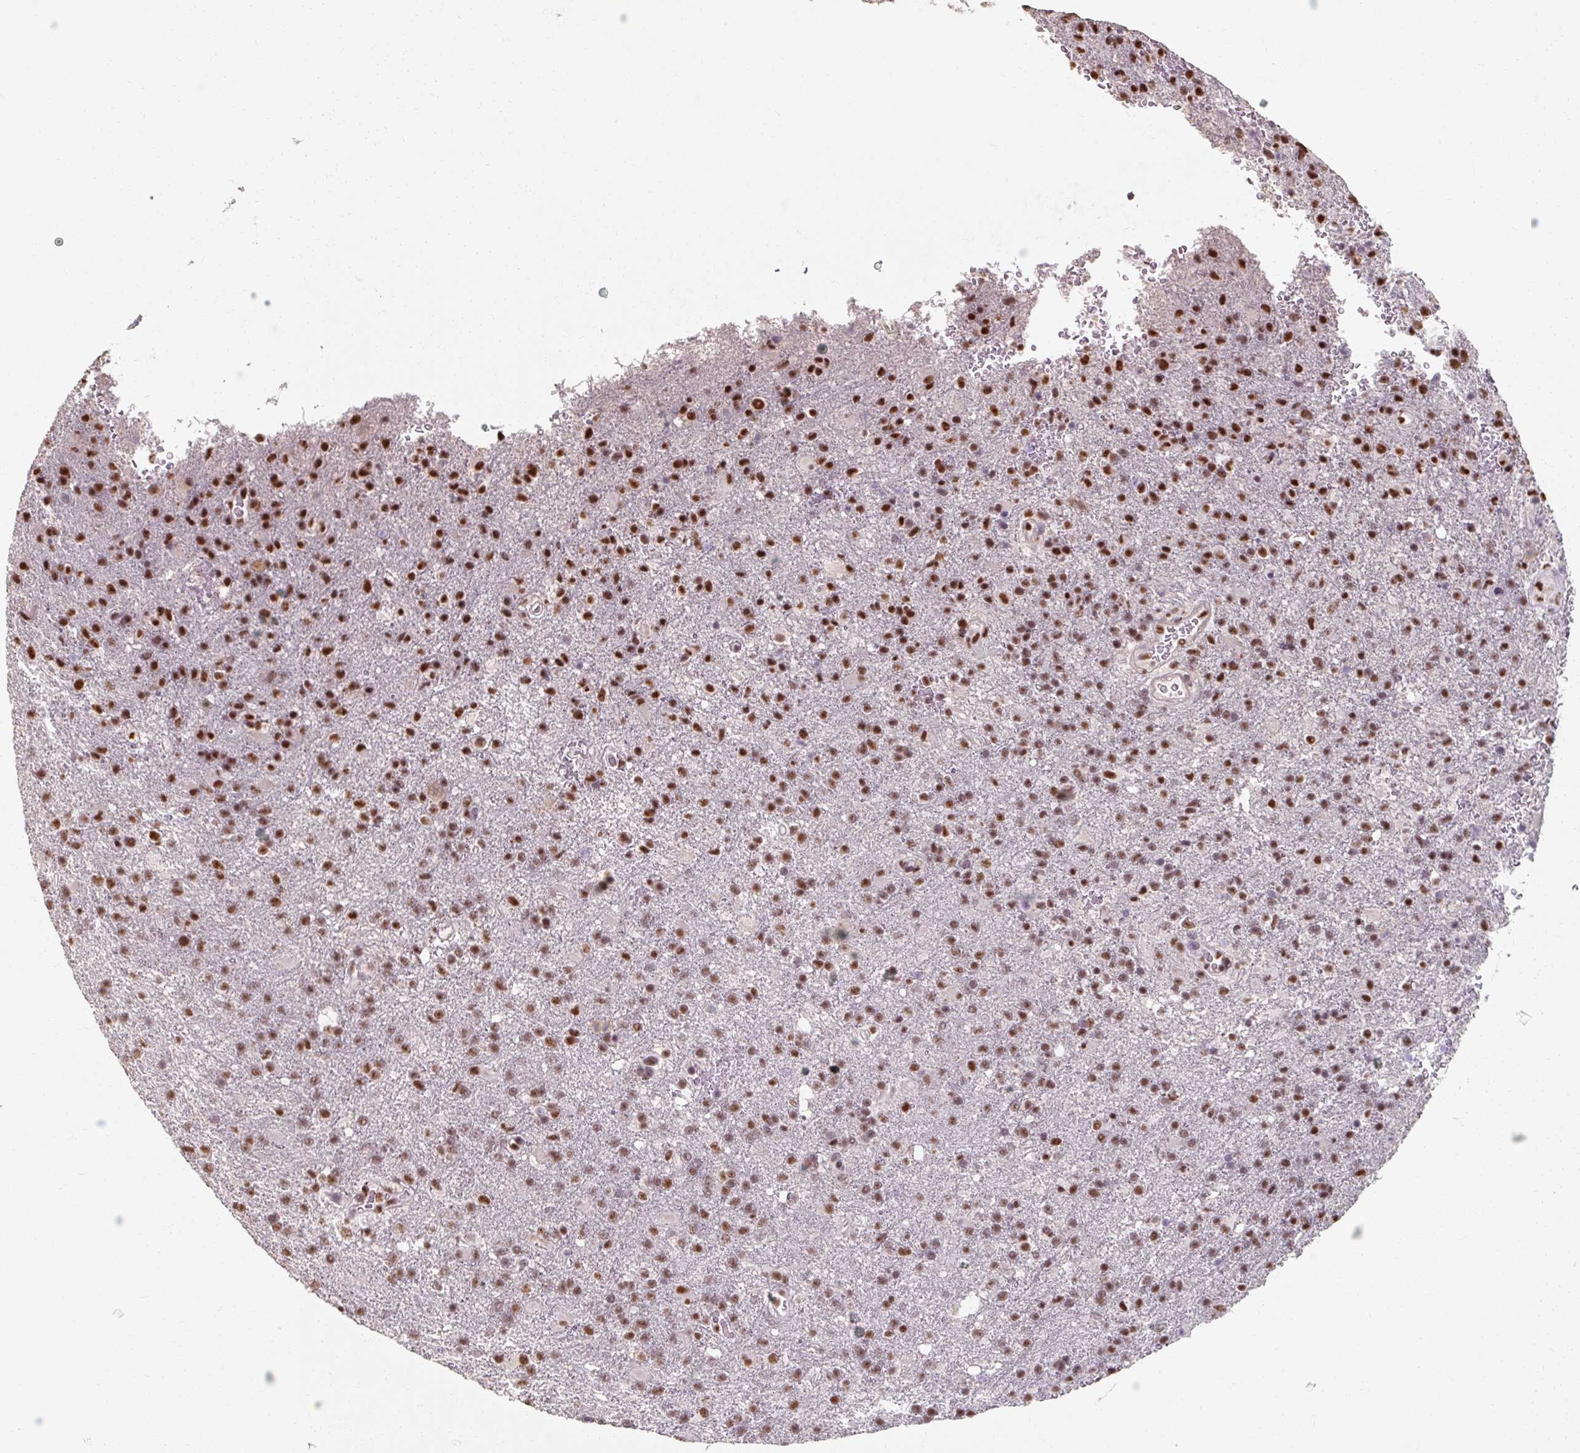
{"staining": {"intensity": "strong", "quantity": ">75%", "location": "nuclear"}, "tissue": "glioma", "cell_type": "Tumor cells", "image_type": "cancer", "snomed": [{"axis": "morphology", "description": "Glioma, malignant, High grade"}, {"axis": "topography", "description": "Brain"}], "caption": "High-power microscopy captured an immunohistochemistry histopathology image of malignant high-grade glioma, revealing strong nuclear positivity in about >75% of tumor cells.", "gene": "ZFTRAF1", "patient": {"sex": "female", "age": 74}}